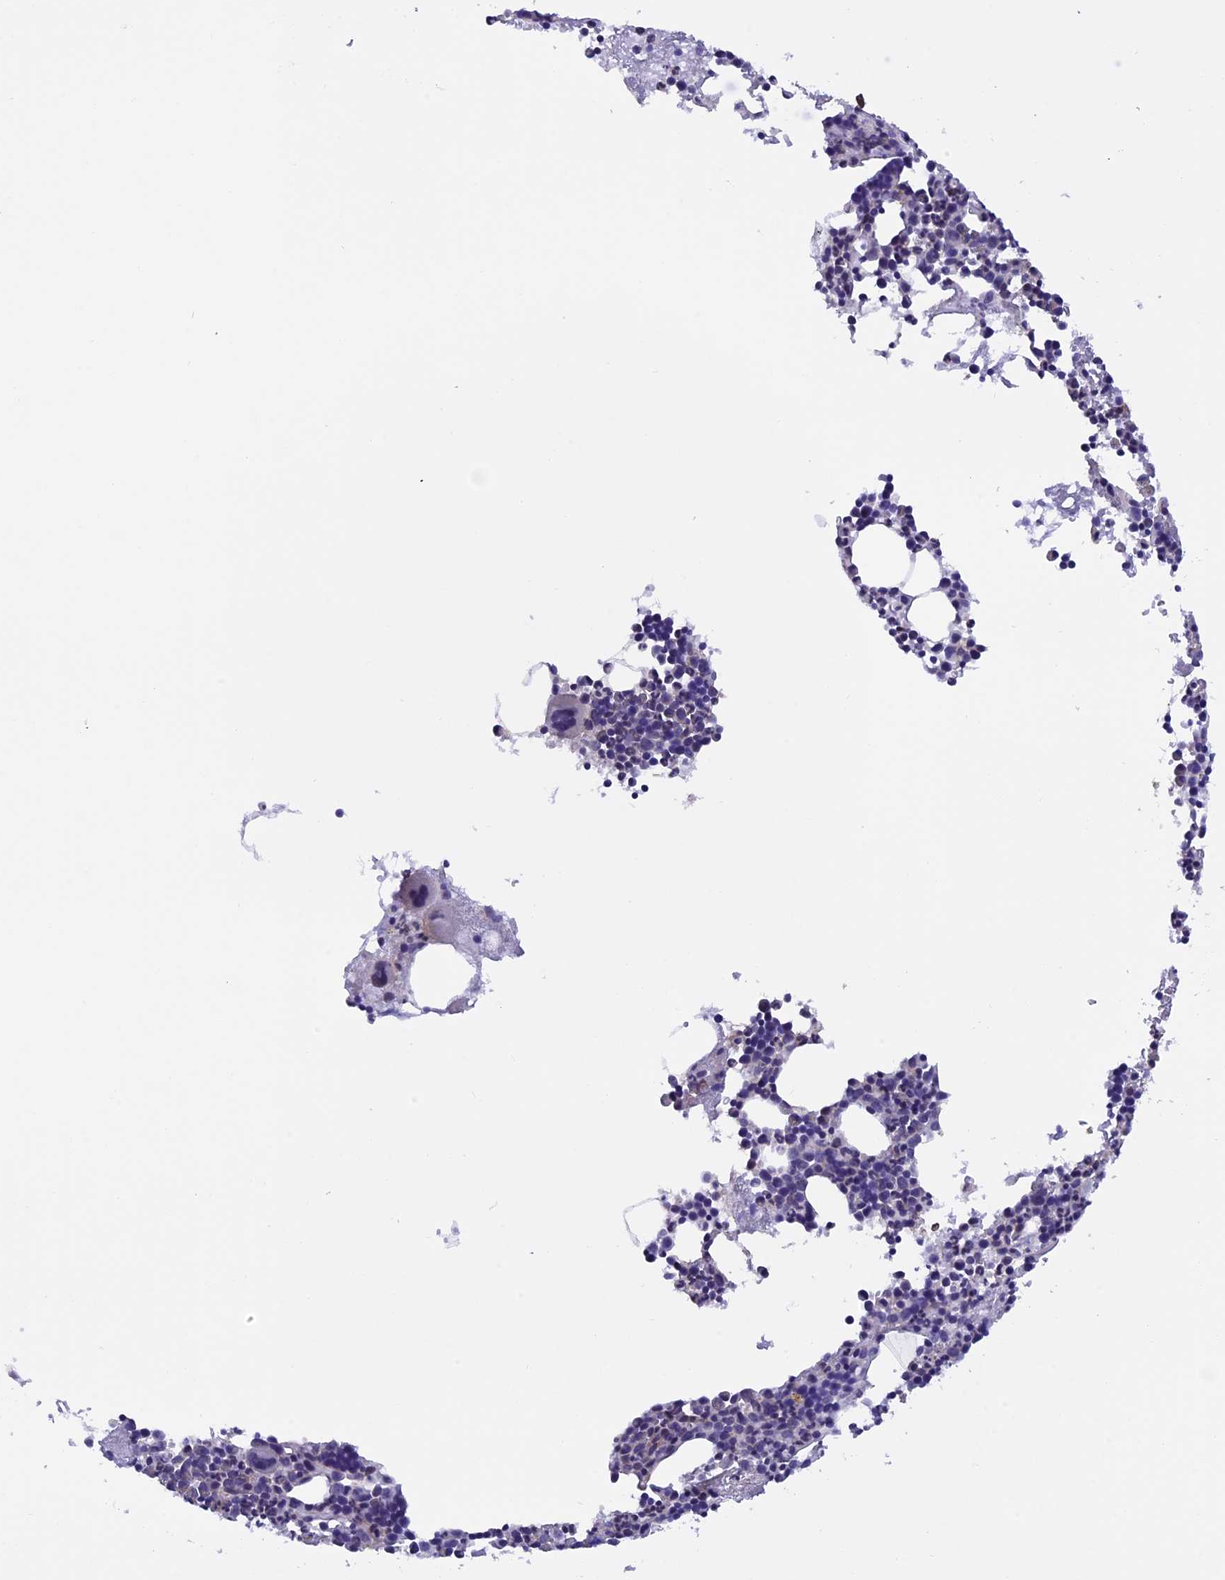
{"staining": {"intensity": "negative", "quantity": "none", "location": "none"}, "tissue": "bone marrow", "cell_type": "Hematopoietic cells", "image_type": "normal", "snomed": [{"axis": "morphology", "description": "Normal tissue, NOS"}, {"axis": "topography", "description": "Bone marrow"}], "caption": "Immunohistochemical staining of benign bone marrow displays no significant staining in hematopoietic cells.", "gene": "COL4A3", "patient": {"sex": "male", "age": 51}}